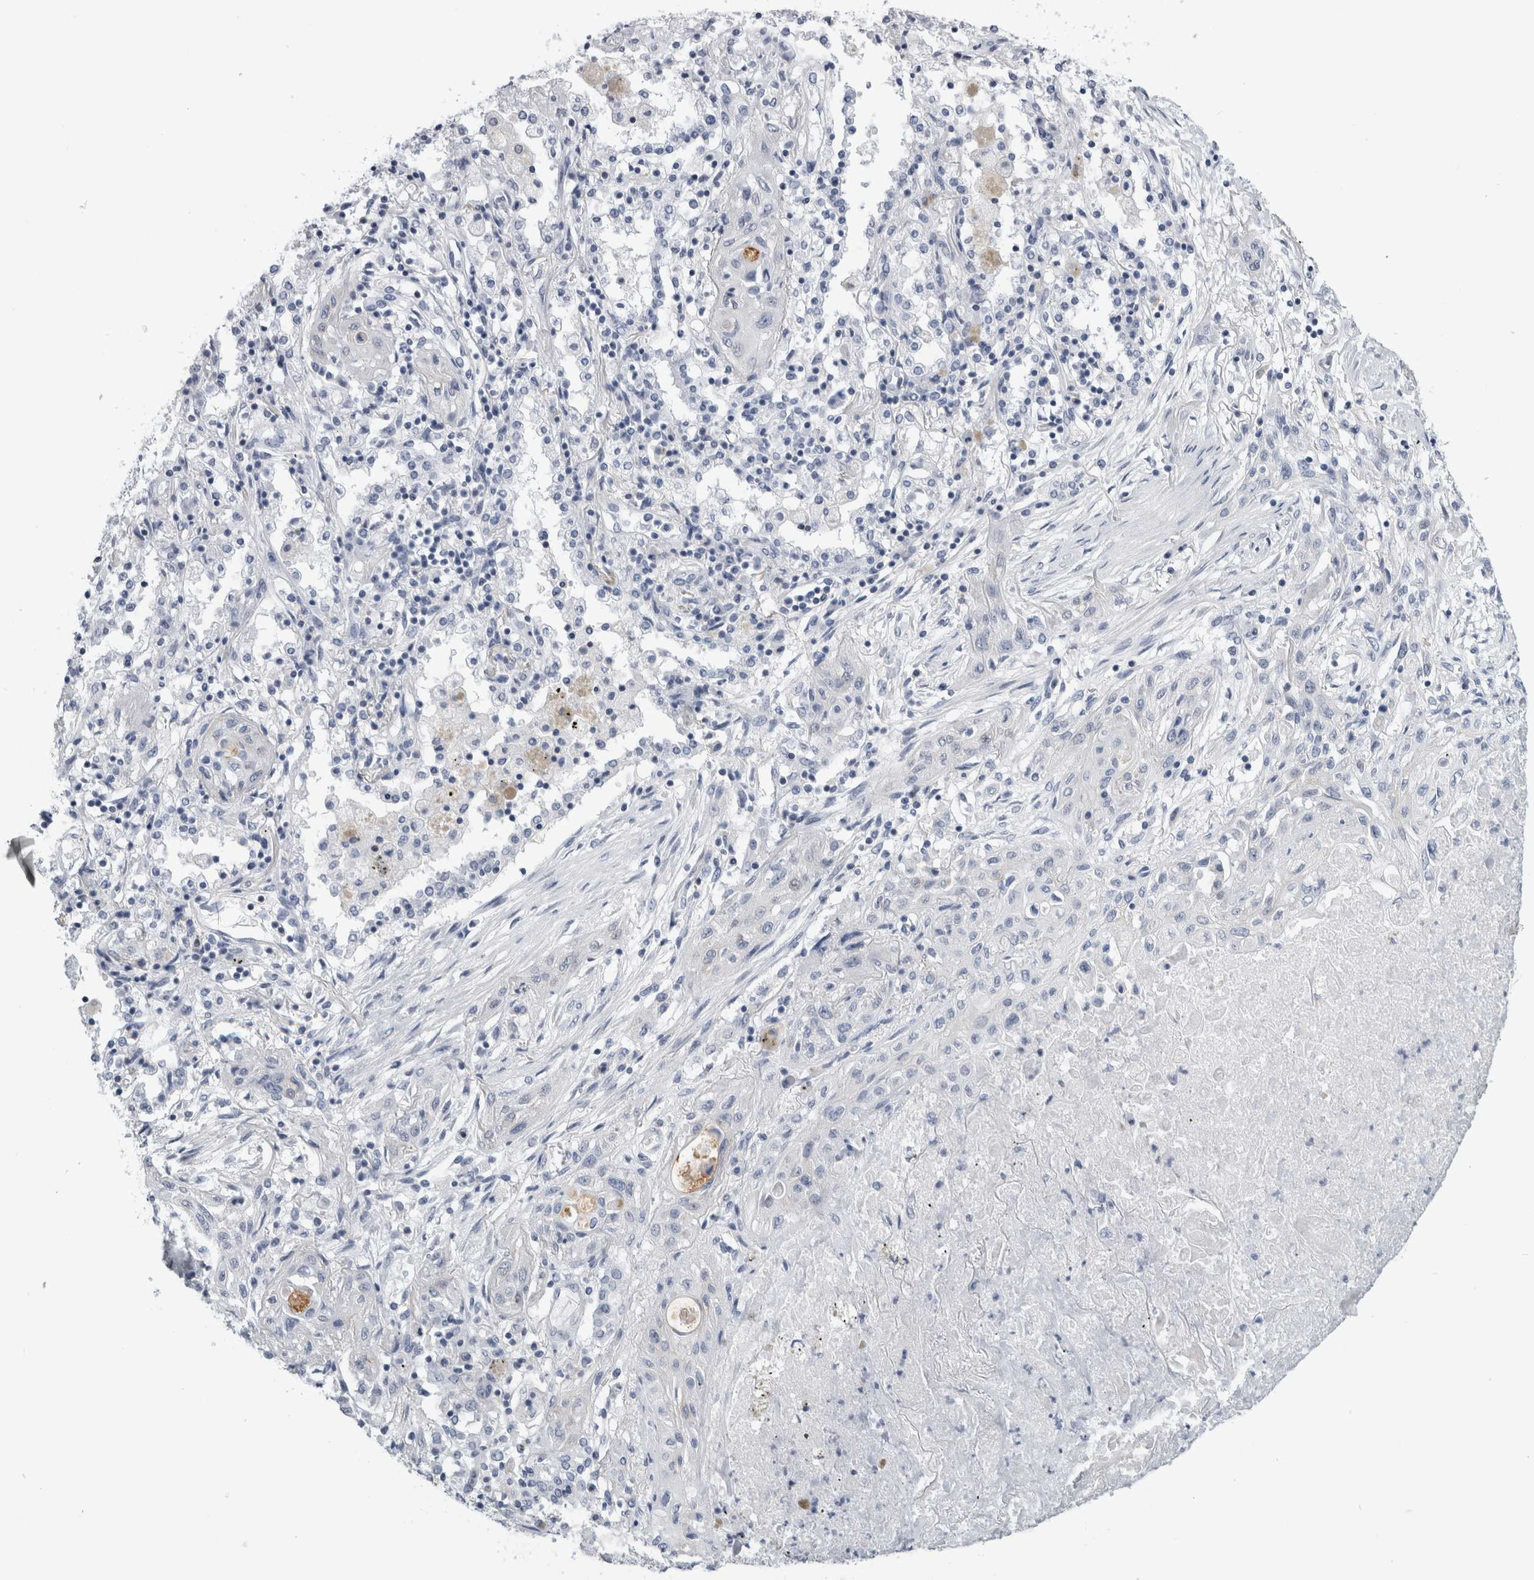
{"staining": {"intensity": "negative", "quantity": "none", "location": "none"}, "tissue": "lung cancer", "cell_type": "Tumor cells", "image_type": "cancer", "snomed": [{"axis": "morphology", "description": "Squamous cell carcinoma, NOS"}, {"axis": "topography", "description": "Lung"}], "caption": "IHC of human lung cancer (squamous cell carcinoma) demonstrates no positivity in tumor cells. (DAB immunohistochemistry visualized using brightfield microscopy, high magnification).", "gene": "ANKFY1", "patient": {"sex": "female", "age": 47}}